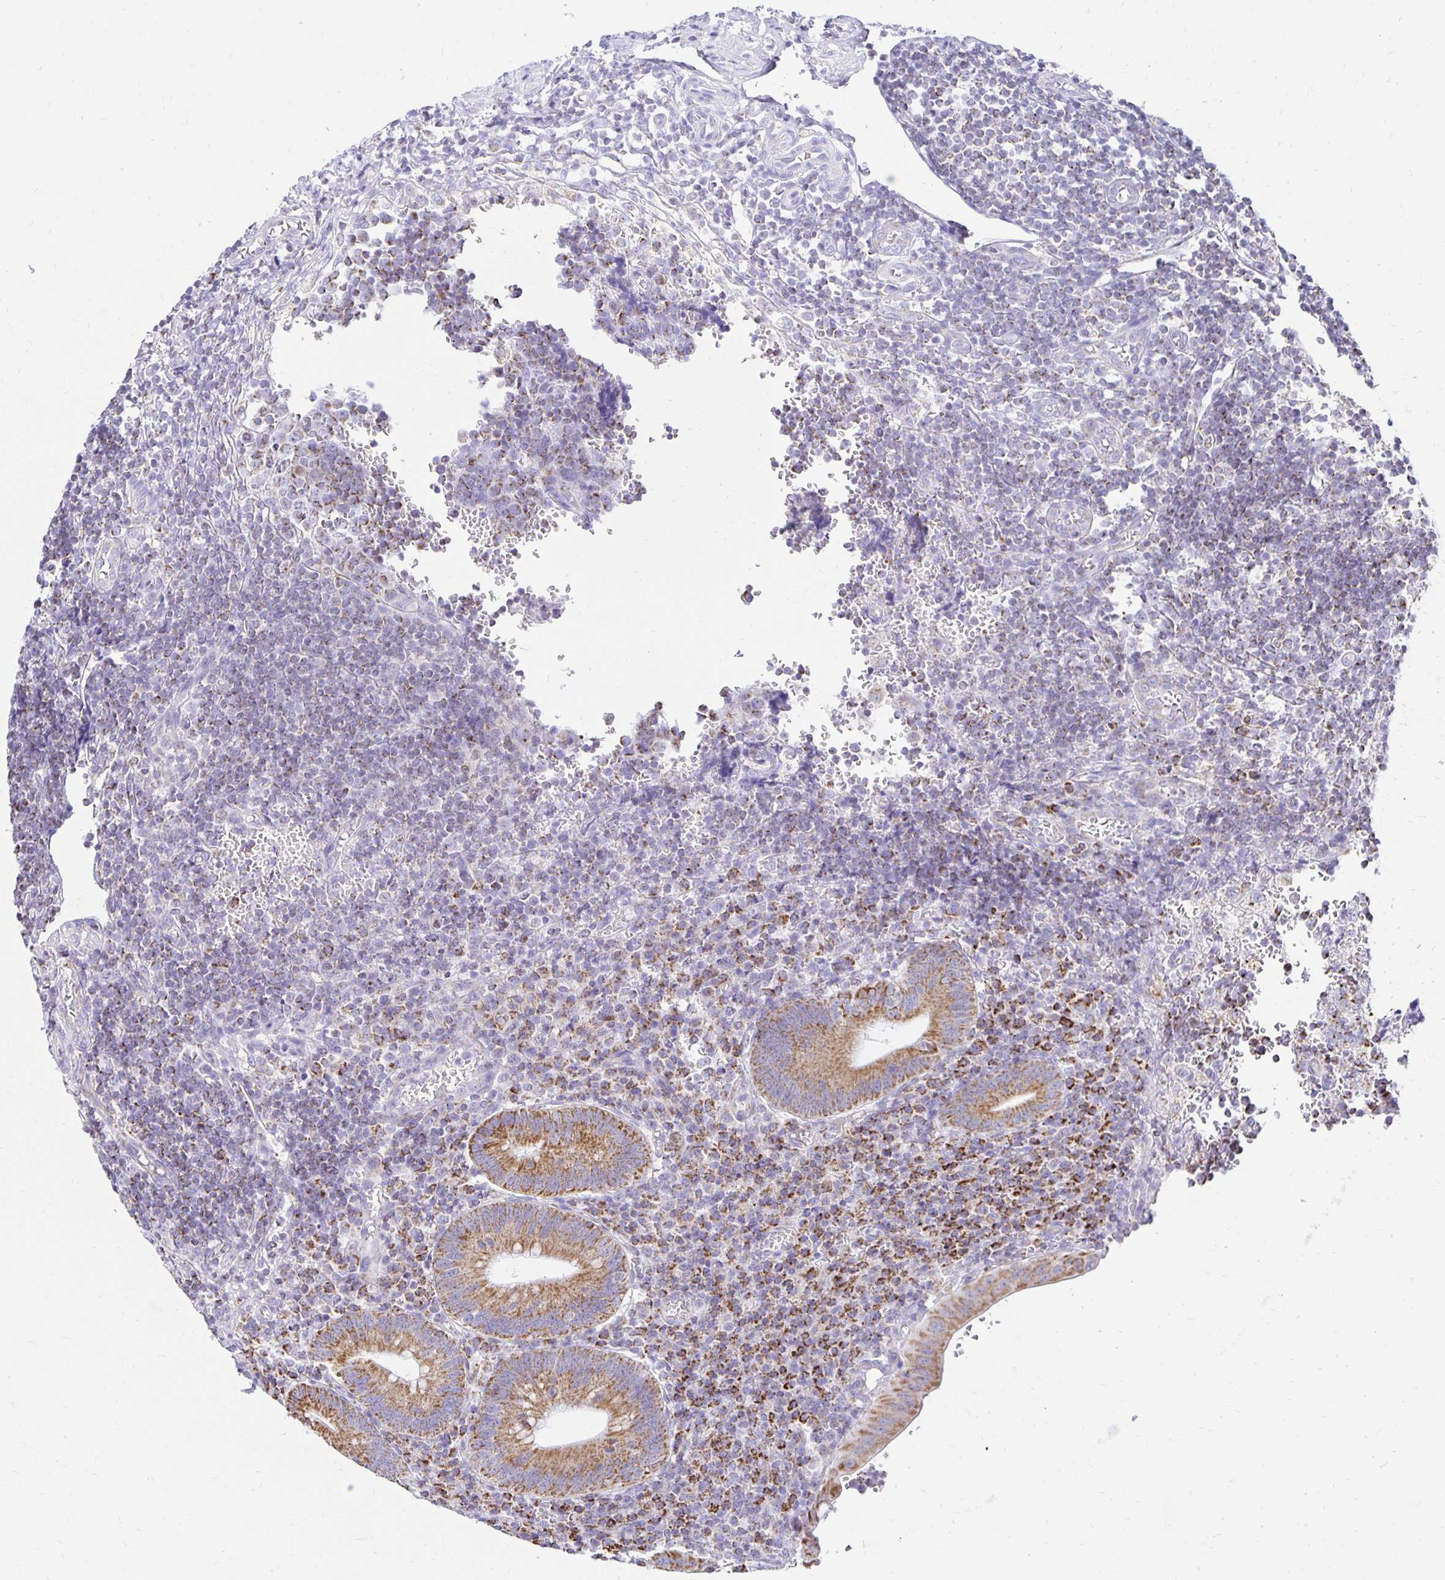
{"staining": {"intensity": "moderate", "quantity": ">75%", "location": "cytoplasmic/membranous"}, "tissue": "appendix", "cell_type": "Glandular cells", "image_type": "normal", "snomed": [{"axis": "morphology", "description": "Normal tissue, NOS"}, {"axis": "topography", "description": "Appendix"}], "caption": "Immunohistochemistry (IHC) (DAB) staining of normal human appendix displays moderate cytoplasmic/membranous protein staining in about >75% of glandular cells. The staining was performed using DAB (3,3'-diaminobenzidine), with brown indicating positive protein expression. Nuclei are stained blue with hematoxylin.", "gene": "PLAAT2", "patient": {"sex": "male", "age": 18}}